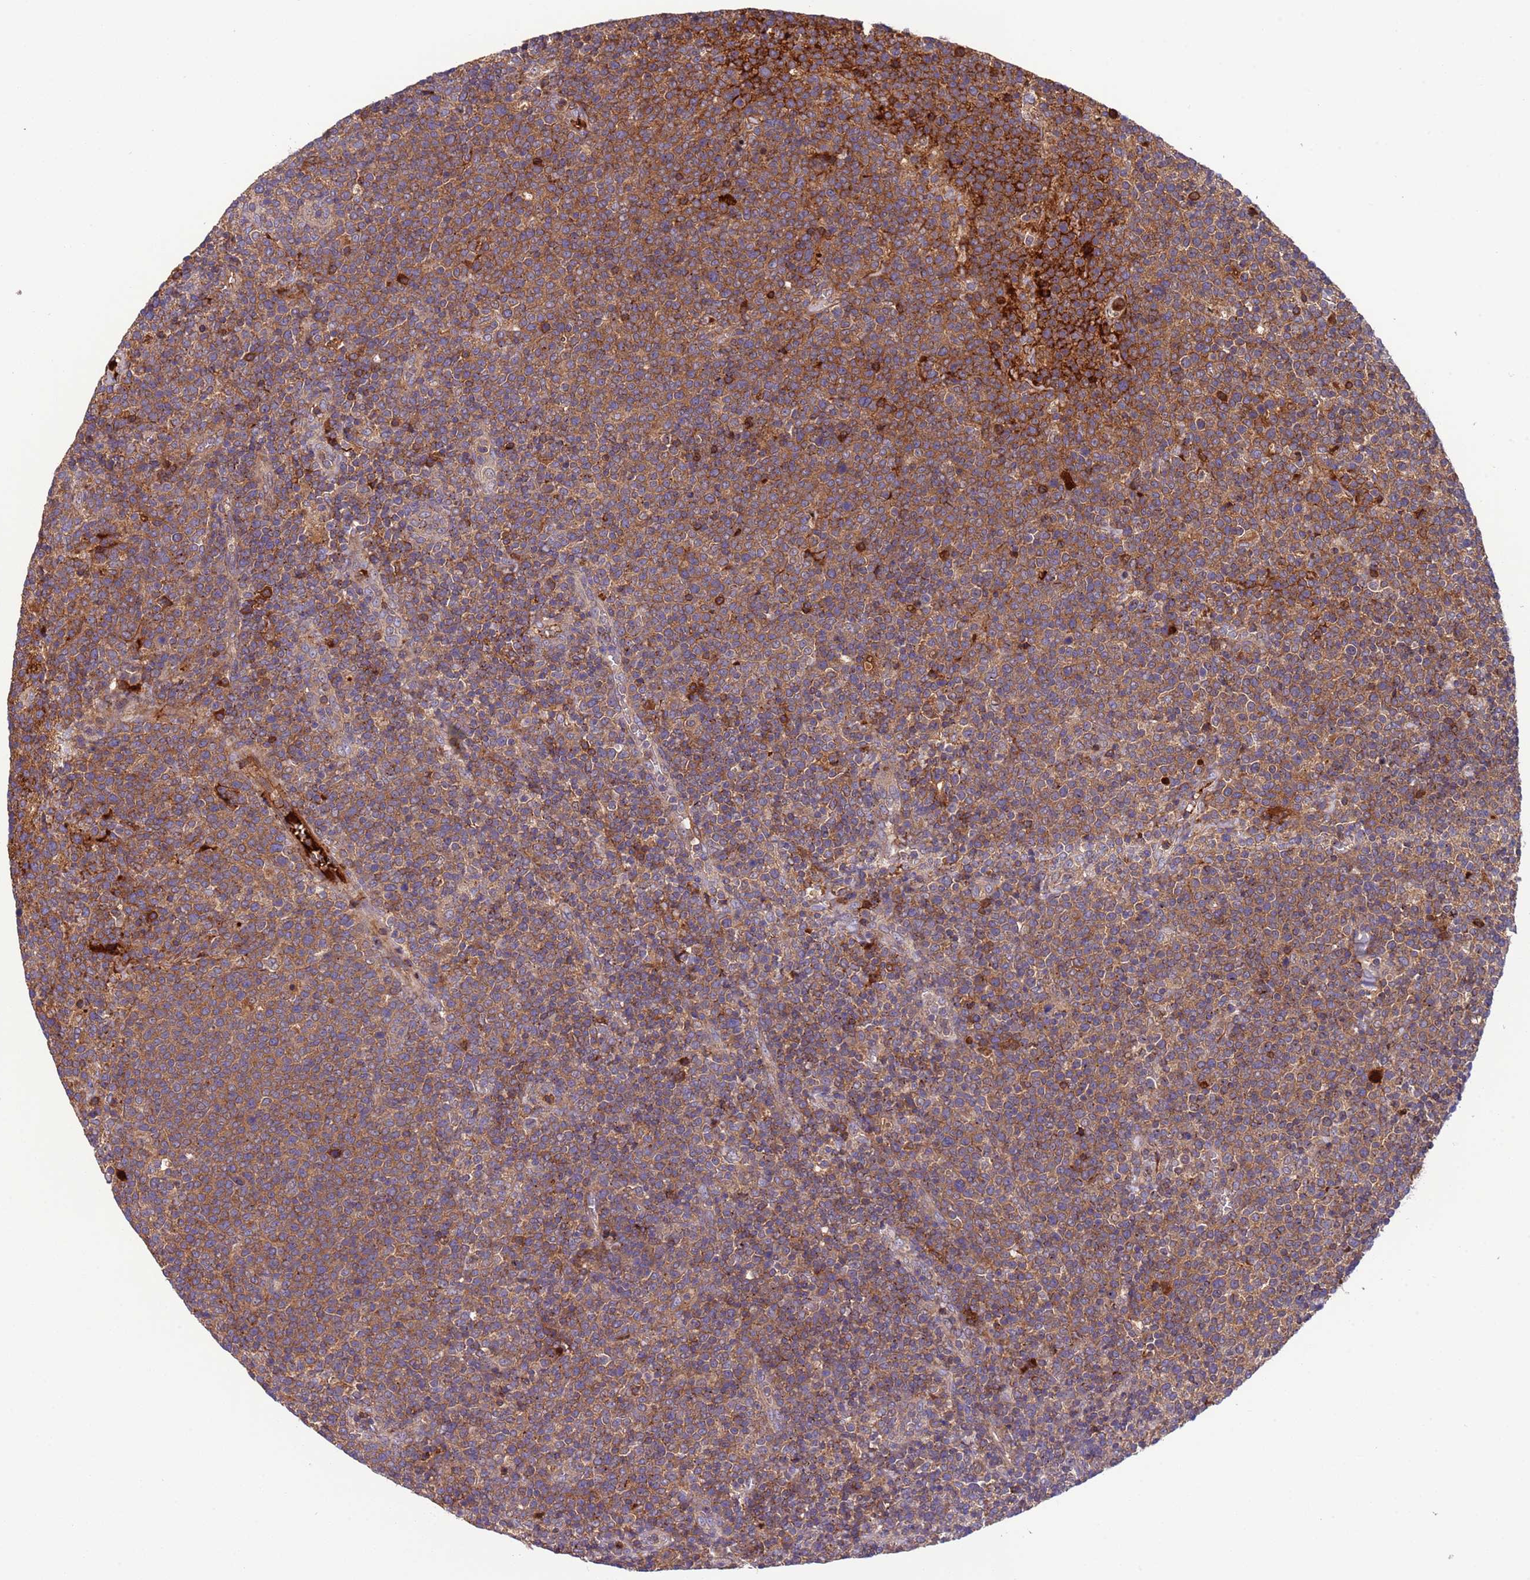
{"staining": {"intensity": "moderate", "quantity": ">75%", "location": "cytoplasmic/membranous"}, "tissue": "lymphoma", "cell_type": "Tumor cells", "image_type": "cancer", "snomed": [{"axis": "morphology", "description": "Malignant lymphoma, non-Hodgkin's type, High grade"}, {"axis": "topography", "description": "Lymph node"}], "caption": "Immunohistochemical staining of human high-grade malignant lymphoma, non-Hodgkin's type demonstrates medium levels of moderate cytoplasmic/membranous protein expression in about >75% of tumor cells.", "gene": "PARP16", "patient": {"sex": "male", "age": 61}}